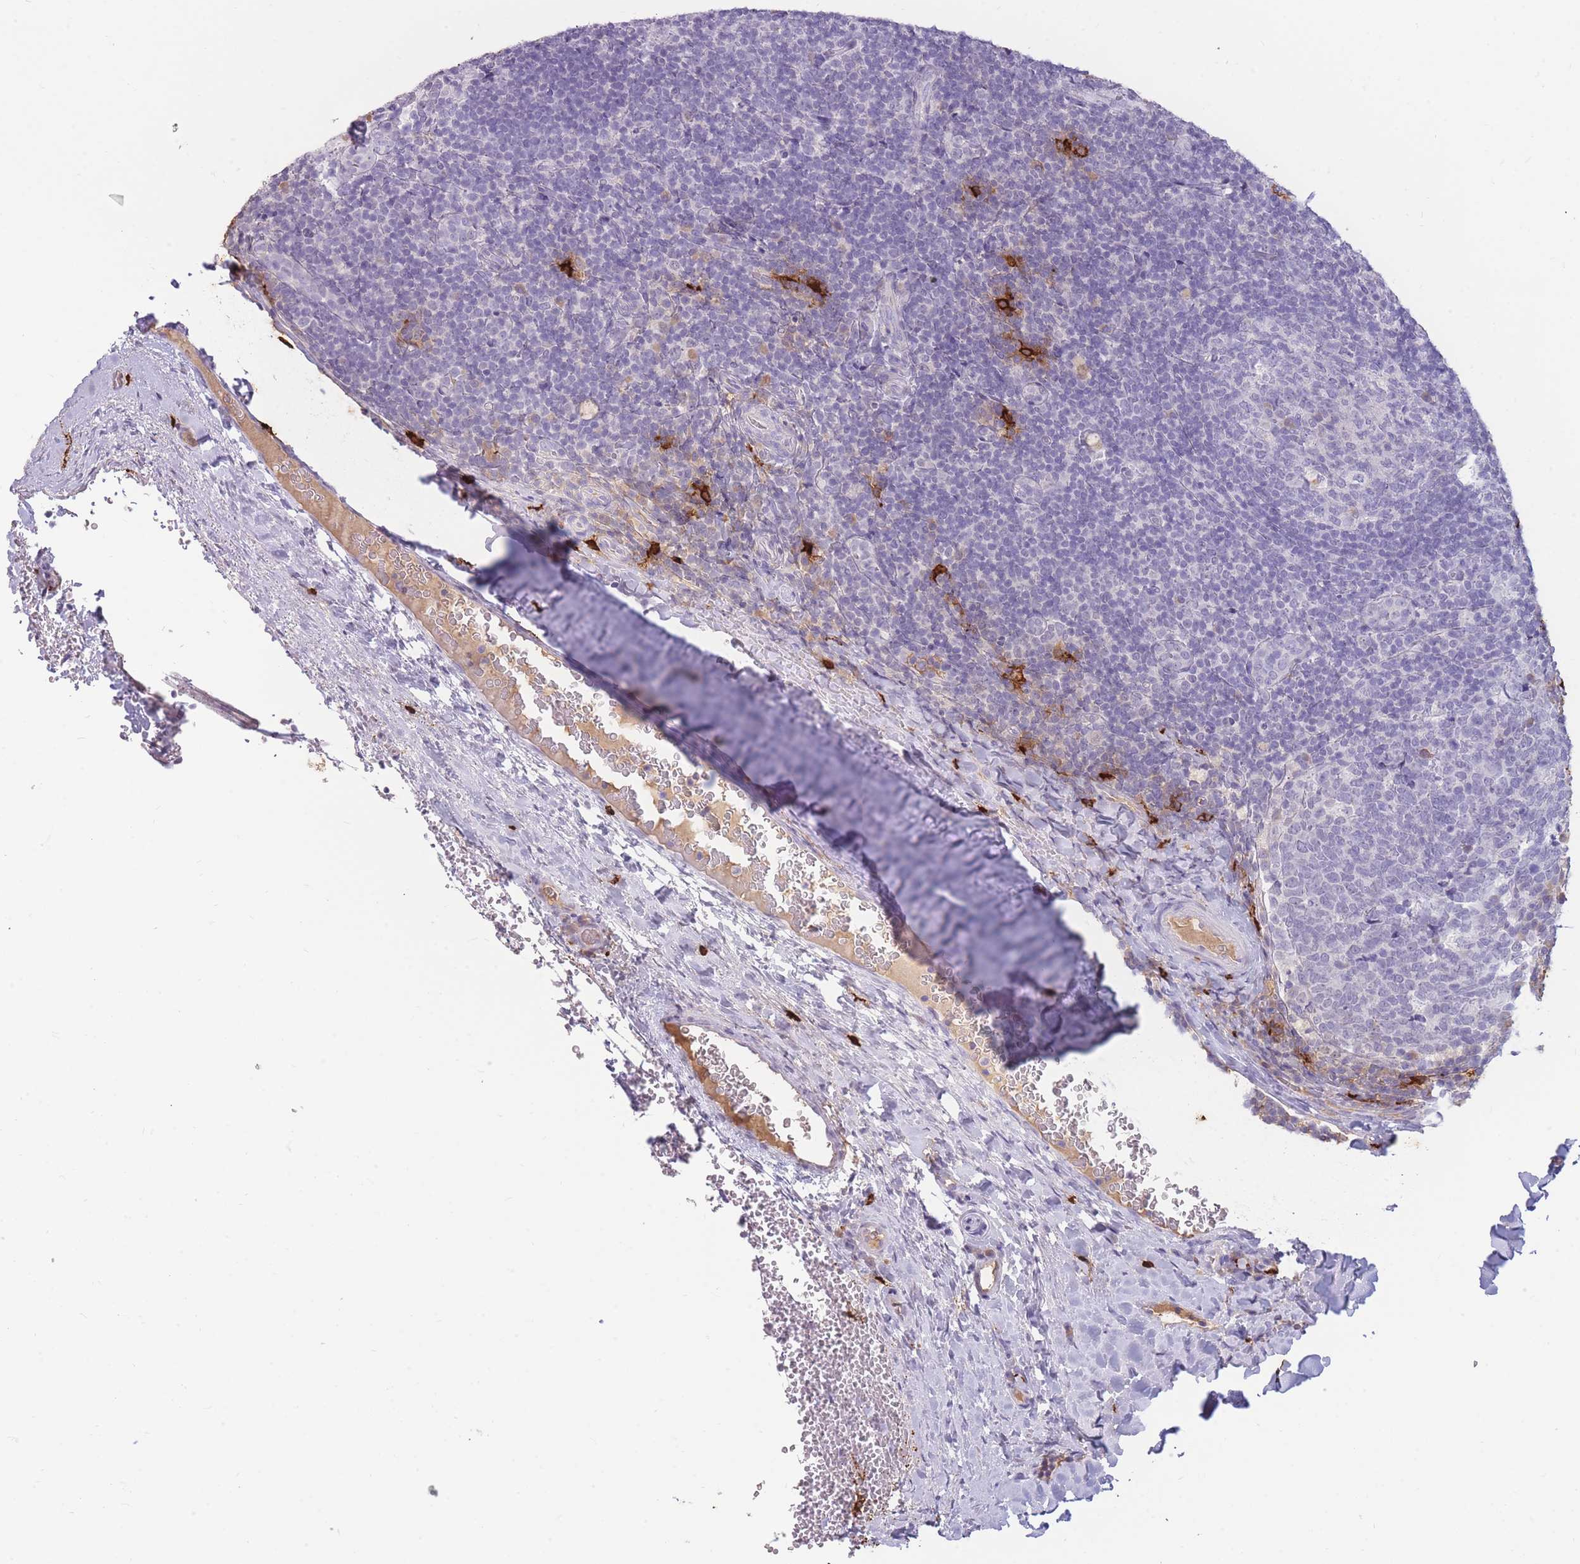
{"staining": {"intensity": "moderate", "quantity": "<25%", "location": "cytoplasmic/membranous"}, "tissue": "tonsil", "cell_type": "Germinal center cells", "image_type": "normal", "snomed": [{"axis": "morphology", "description": "Normal tissue, NOS"}, {"axis": "topography", "description": "Tonsil"}], "caption": "Protein expression analysis of unremarkable human tonsil reveals moderate cytoplasmic/membranous positivity in approximately <25% of germinal center cells. (DAB (3,3'-diaminobenzidine) IHC with brightfield microscopy, high magnification).", "gene": "TPSD1", "patient": {"sex": "male", "age": 17}}